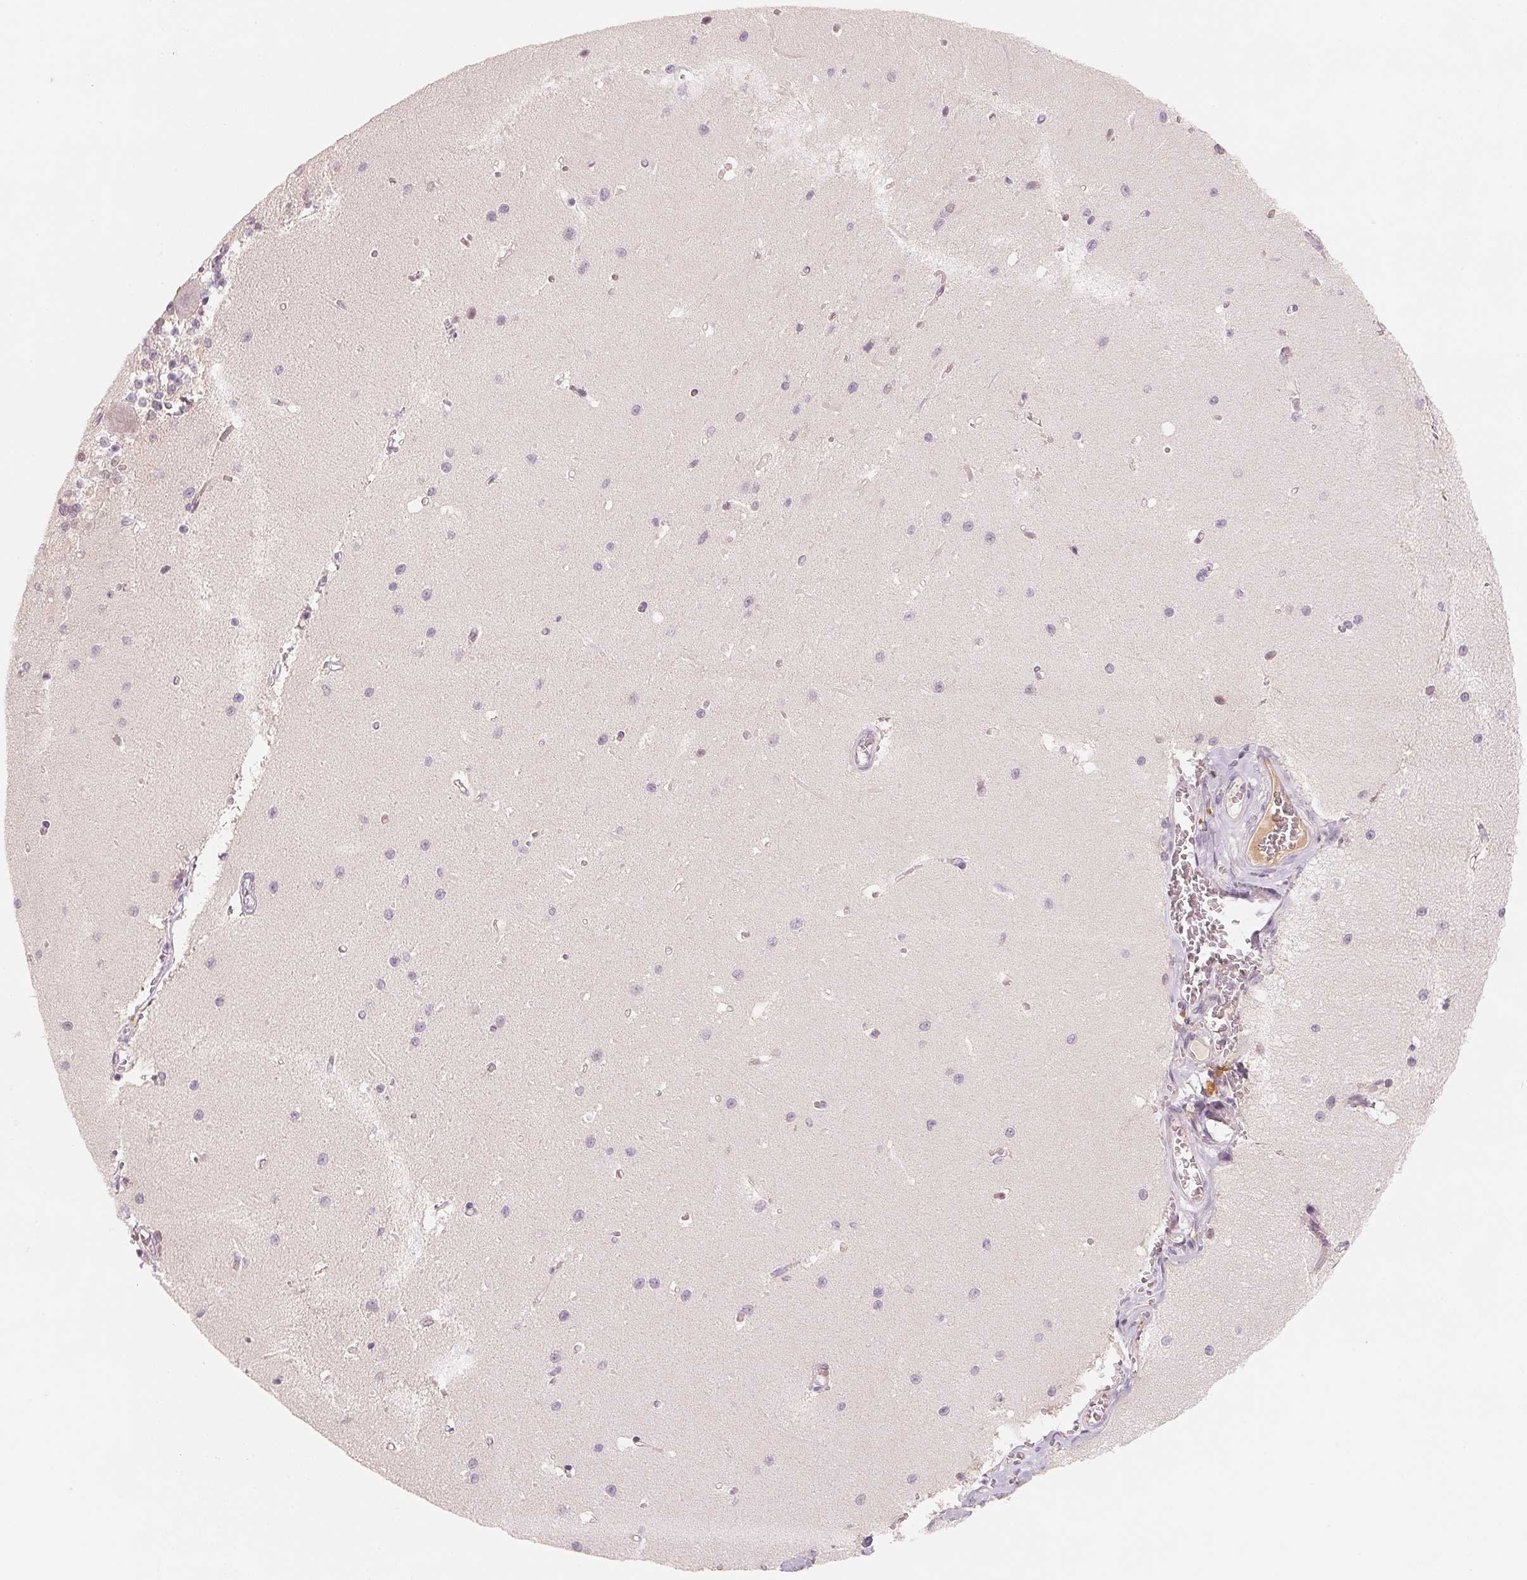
{"staining": {"intensity": "negative", "quantity": "none", "location": "none"}, "tissue": "cerebellum", "cell_type": "Cells in granular layer", "image_type": "normal", "snomed": [{"axis": "morphology", "description": "Normal tissue, NOS"}, {"axis": "topography", "description": "Cerebellum"}], "caption": "A high-resolution micrograph shows immunohistochemistry (IHC) staining of unremarkable cerebellum, which exhibits no significant expression in cells in granular layer. (DAB (3,3'-diaminobenzidine) immunohistochemistry (IHC), high magnification).", "gene": "CFHR2", "patient": {"sex": "male", "age": 37}}